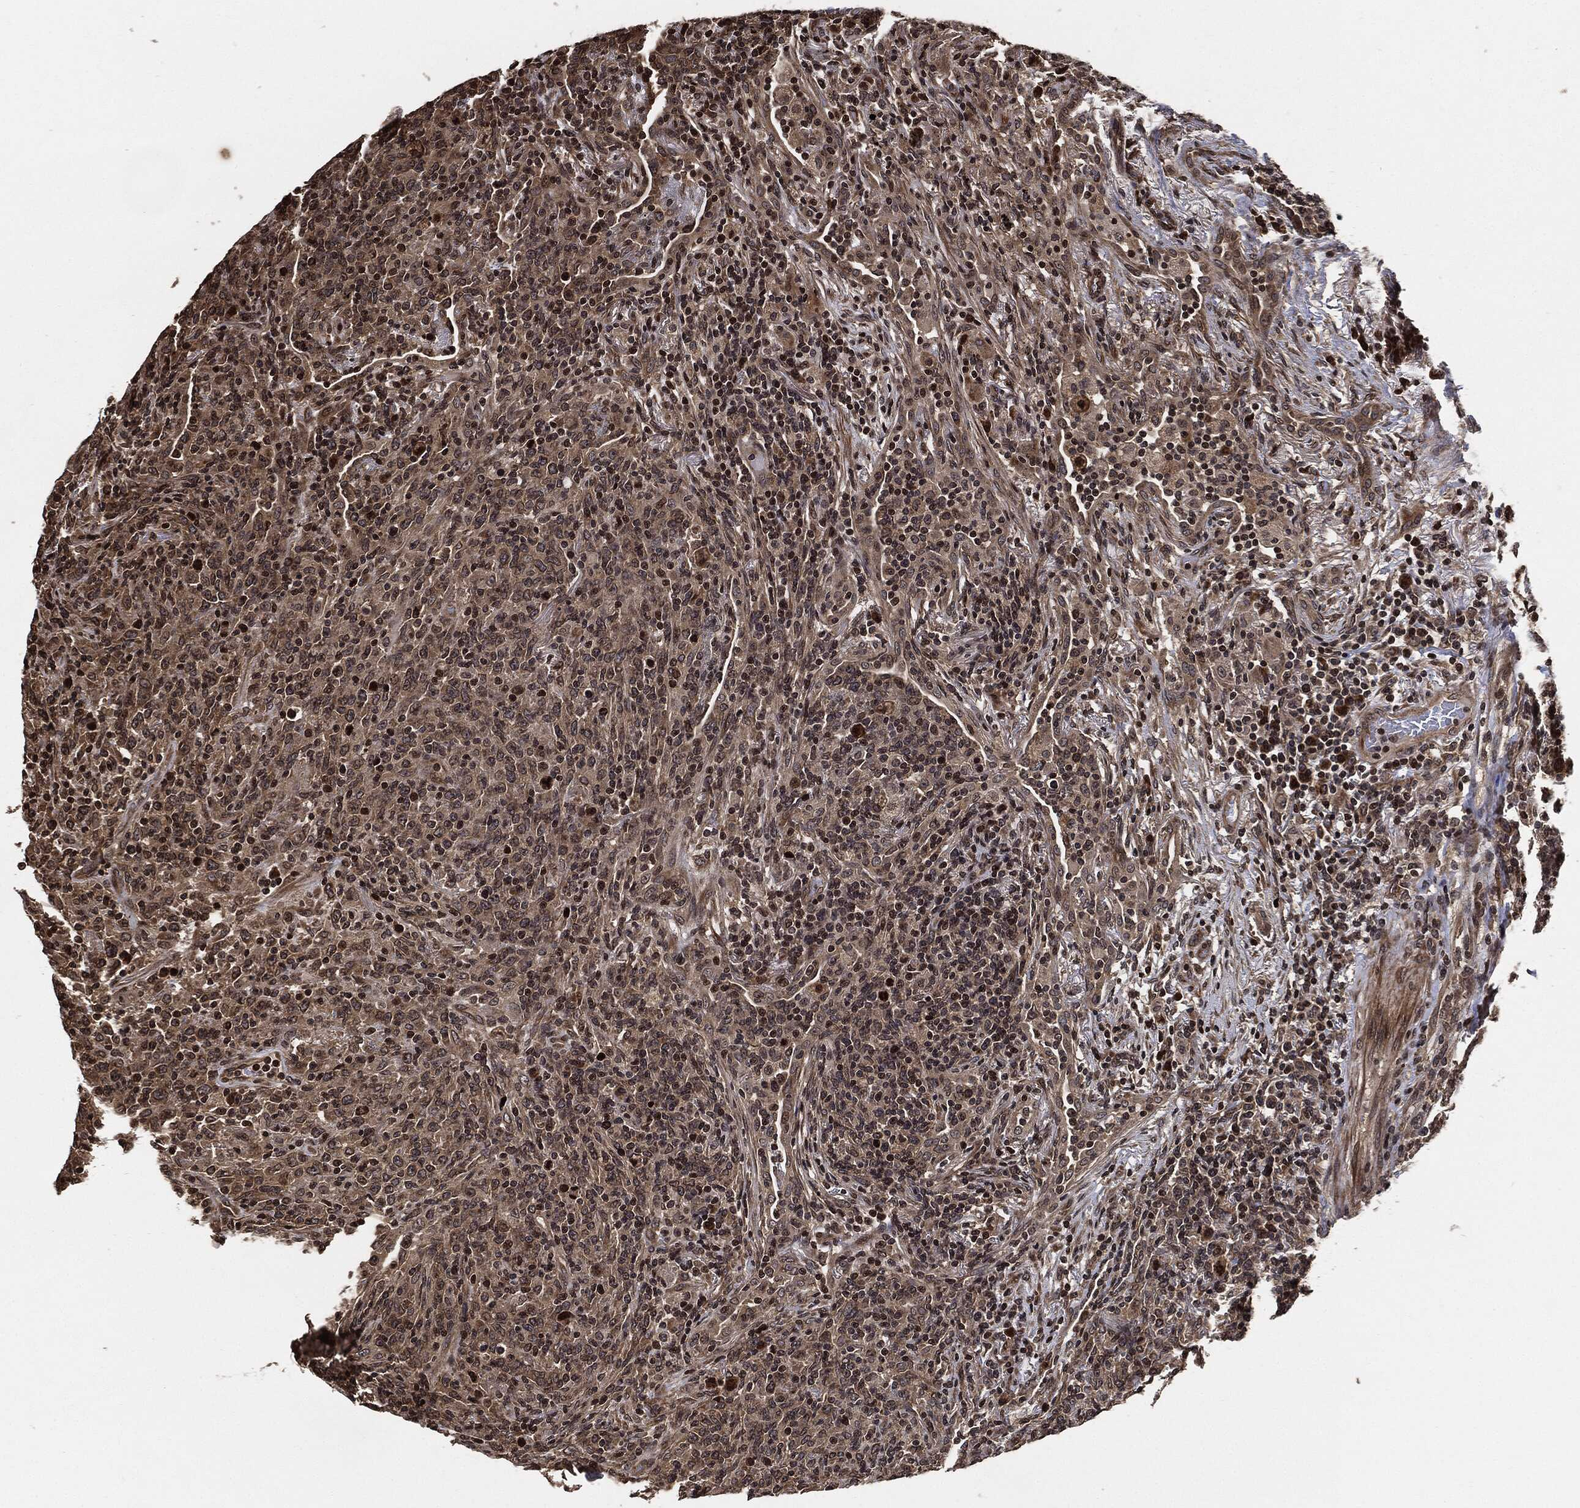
{"staining": {"intensity": "weak", "quantity": "<25%", "location": "cytoplasmic/membranous,nuclear"}, "tissue": "lymphoma", "cell_type": "Tumor cells", "image_type": "cancer", "snomed": [{"axis": "morphology", "description": "Malignant lymphoma, non-Hodgkin's type, High grade"}, {"axis": "topography", "description": "Lung"}], "caption": "This histopathology image is of high-grade malignant lymphoma, non-Hodgkin's type stained with immunohistochemistry (IHC) to label a protein in brown with the nuclei are counter-stained blue. There is no positivity in tumor cells.", "gene": "PDK1", "patient": {"sex": "male", "age": 79}}